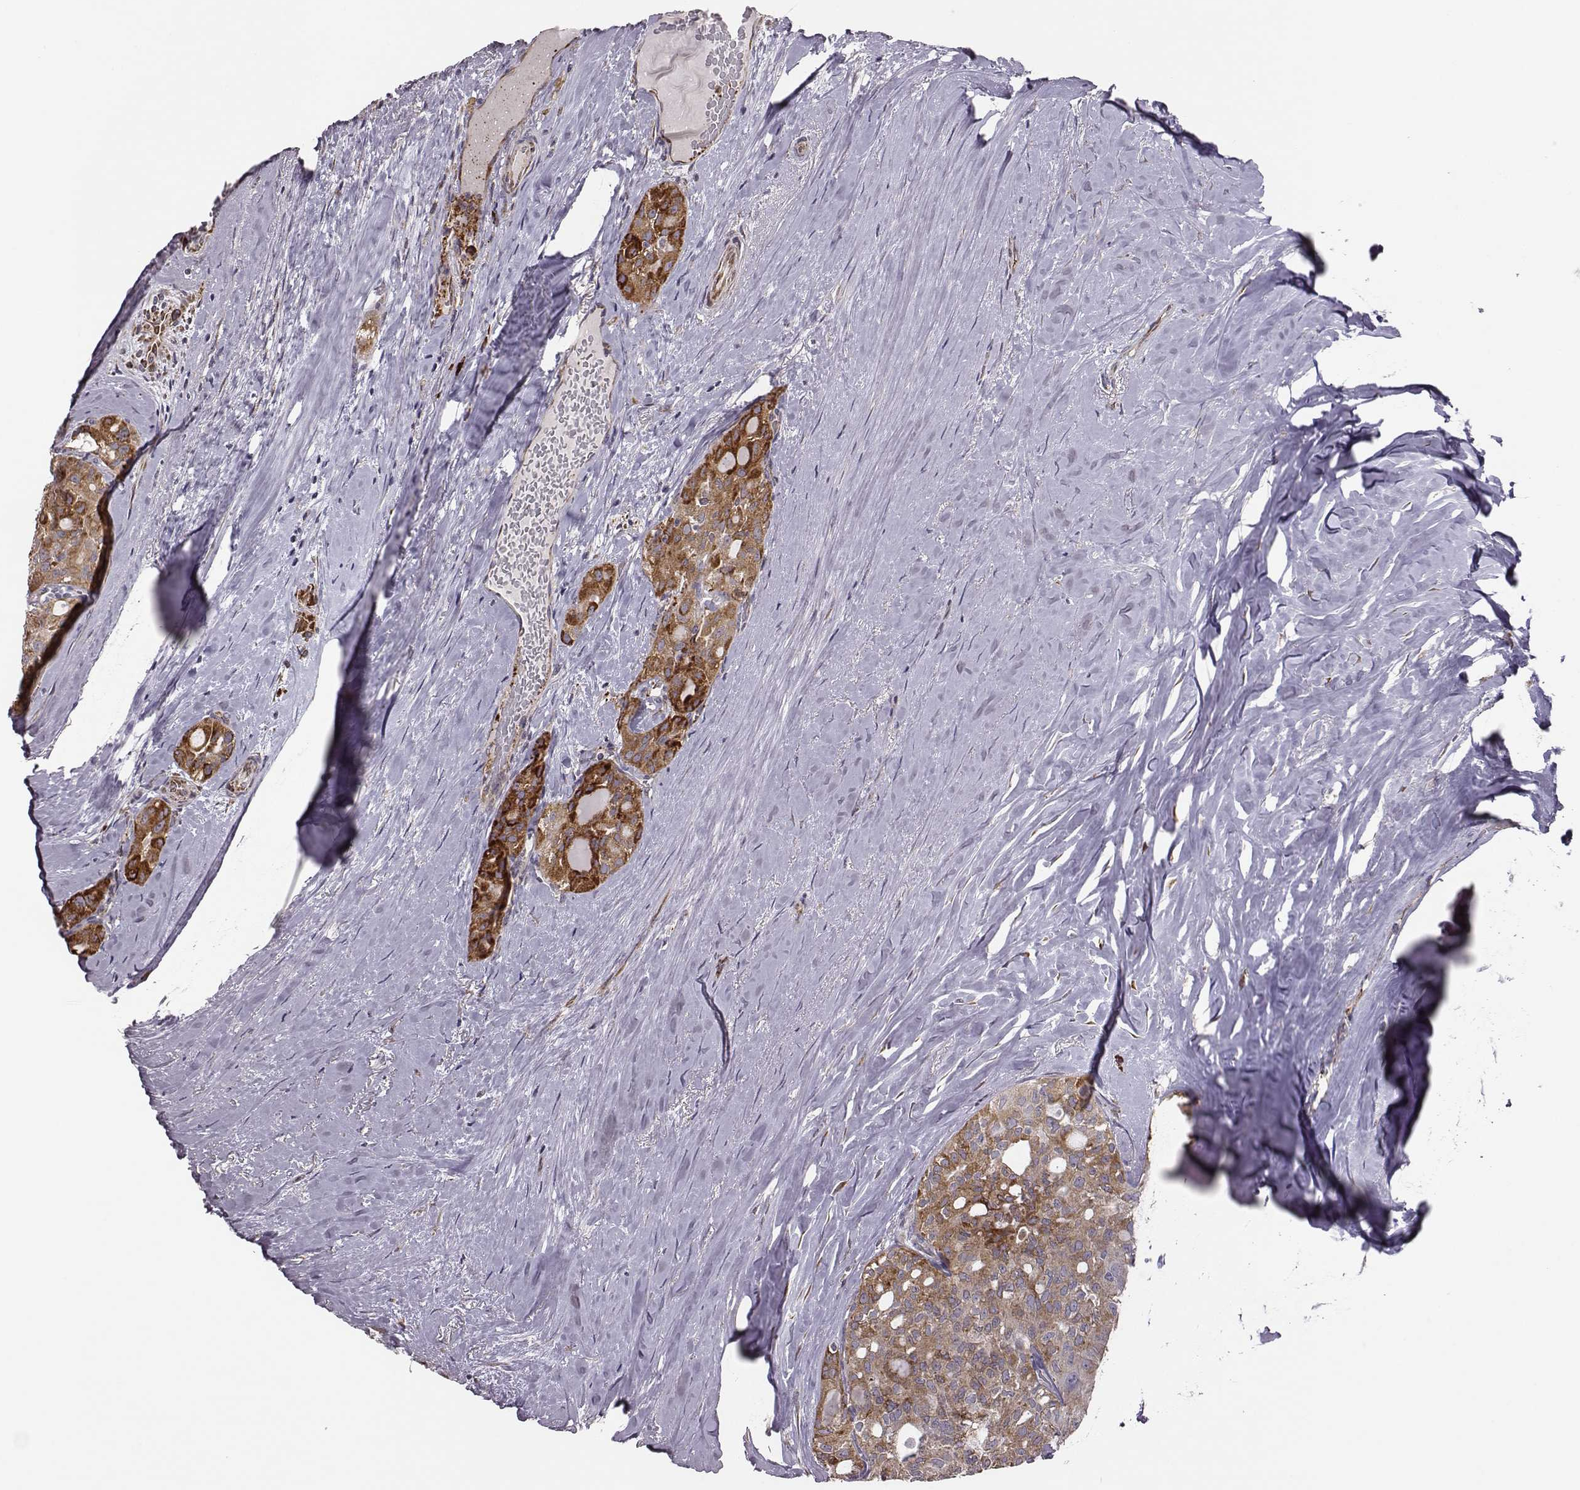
{"staining": {"intensity": "strong", "quantity": "<25%", "location": "cytoplasmic/membranous"}, "tissue": "thyroid cancer", "cell_type": "Tumor cells", "image_type": "cancer", "snomed": [{"axis": "morphology", "description": "Follicular adenoma carcinoma, NOS"}, {"axis": "topography", "description": "Thyroid gland"}], "caption": "Immunohistochemical staining of human follicular adenoma carcinoma (thyroid) reveals medium levels of strong cytoplasmic/membranous protein positivity in about <25% of tumor cells.", "gene": "SELENOI", "patient": {"sex": "male", "age": 75}}